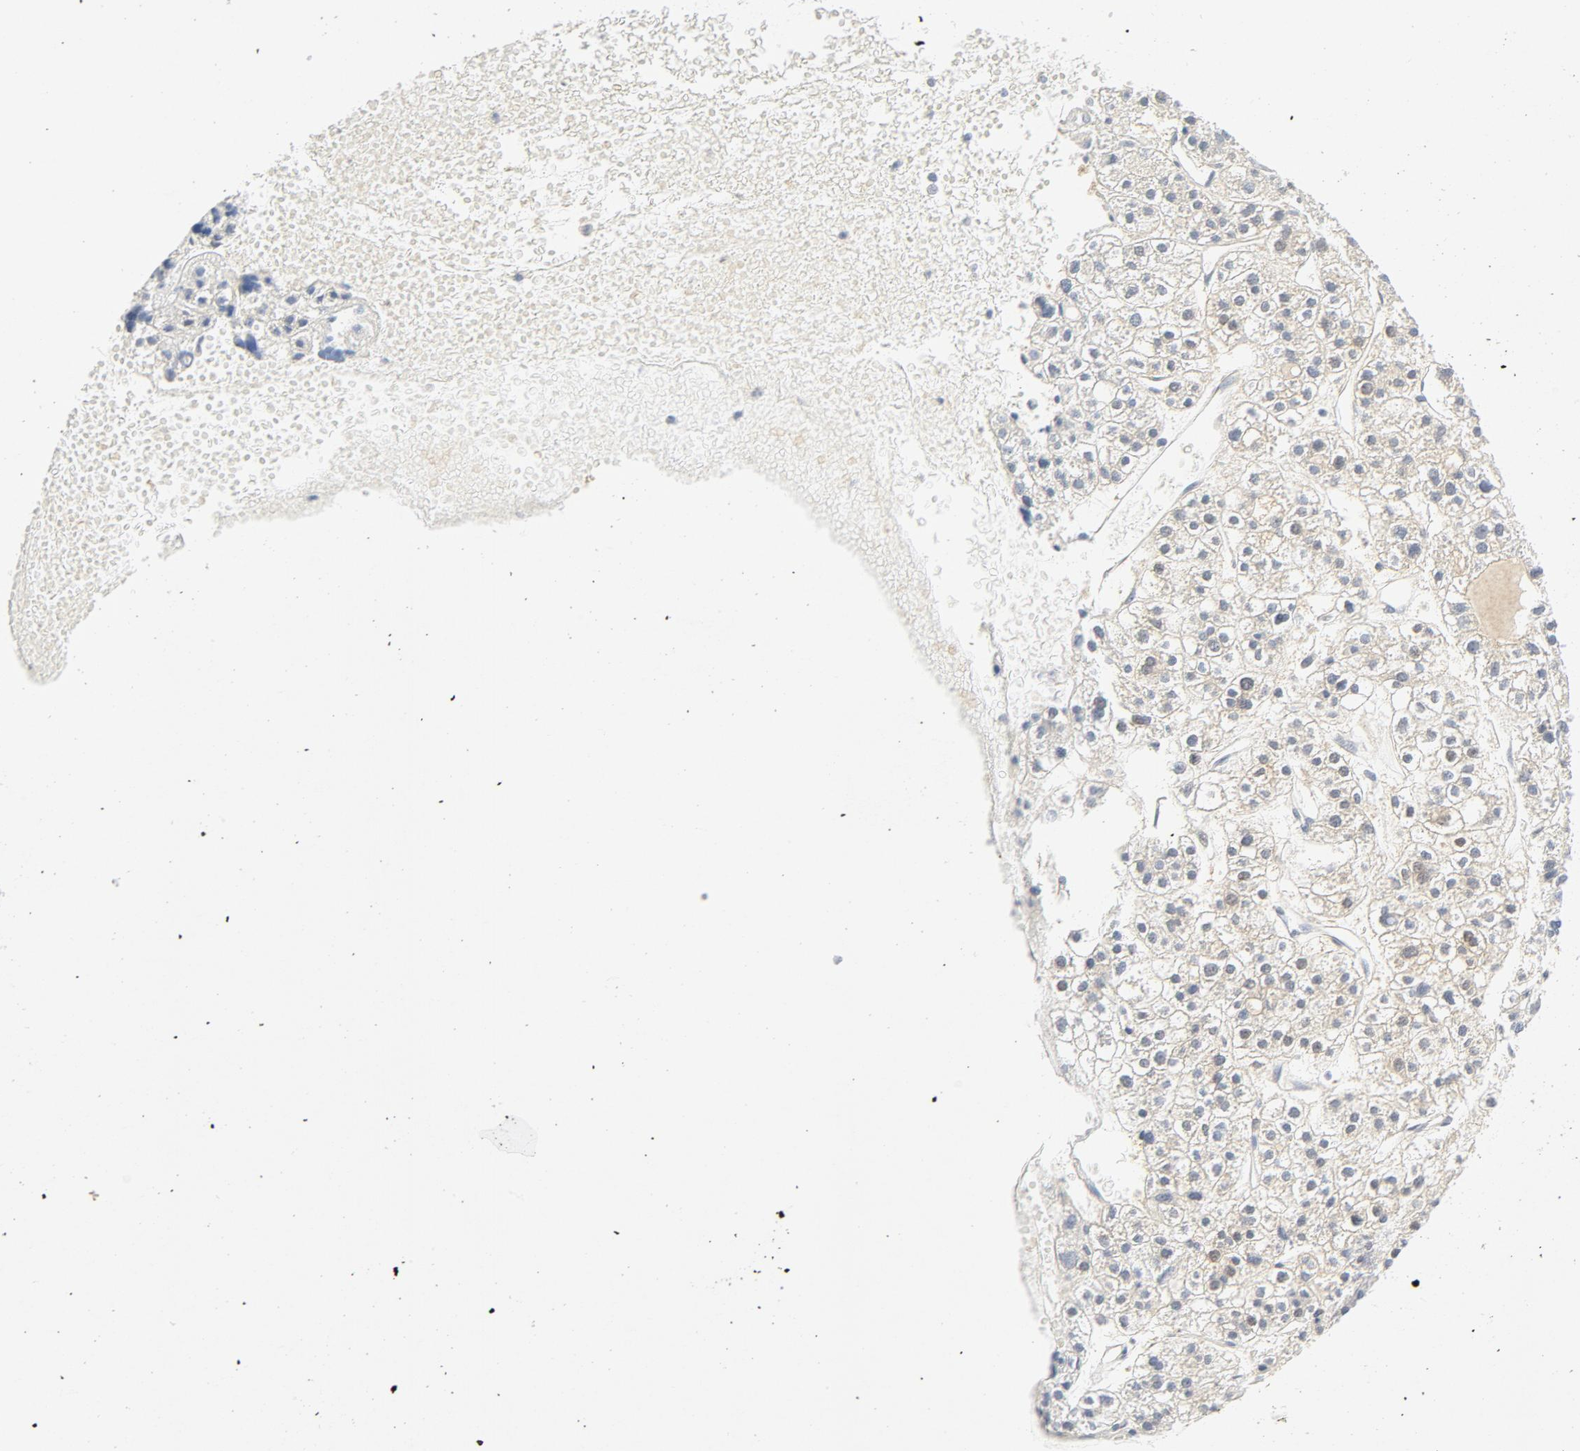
{"staining": {"intensity": "moderate", "quantity": "25%-75%", "location": "cytoplasmic/membranous"}, "tissue": "liver cancer", "cell_type": "Tumor cells", "image_type": "cancer", "snomed": [{"axis": "morphology", "description": "Carcinoma, Hepatocellular, NOS"}, {"axis": "topography", "description": "Liver"}], "caption": "The image shows staining of hepatocellular carcinoma (liver), revealing moderate cytoplasmic/membranous protein expression (brown color) within tumor cells. The staining was performed using DAB to visualize the protein expression in brown, while the nuclei were stained in blue with hematoxylin (Magnification: 20x).", "gene": "PGM1", "patient": {"sex": "female", "age": 85}}